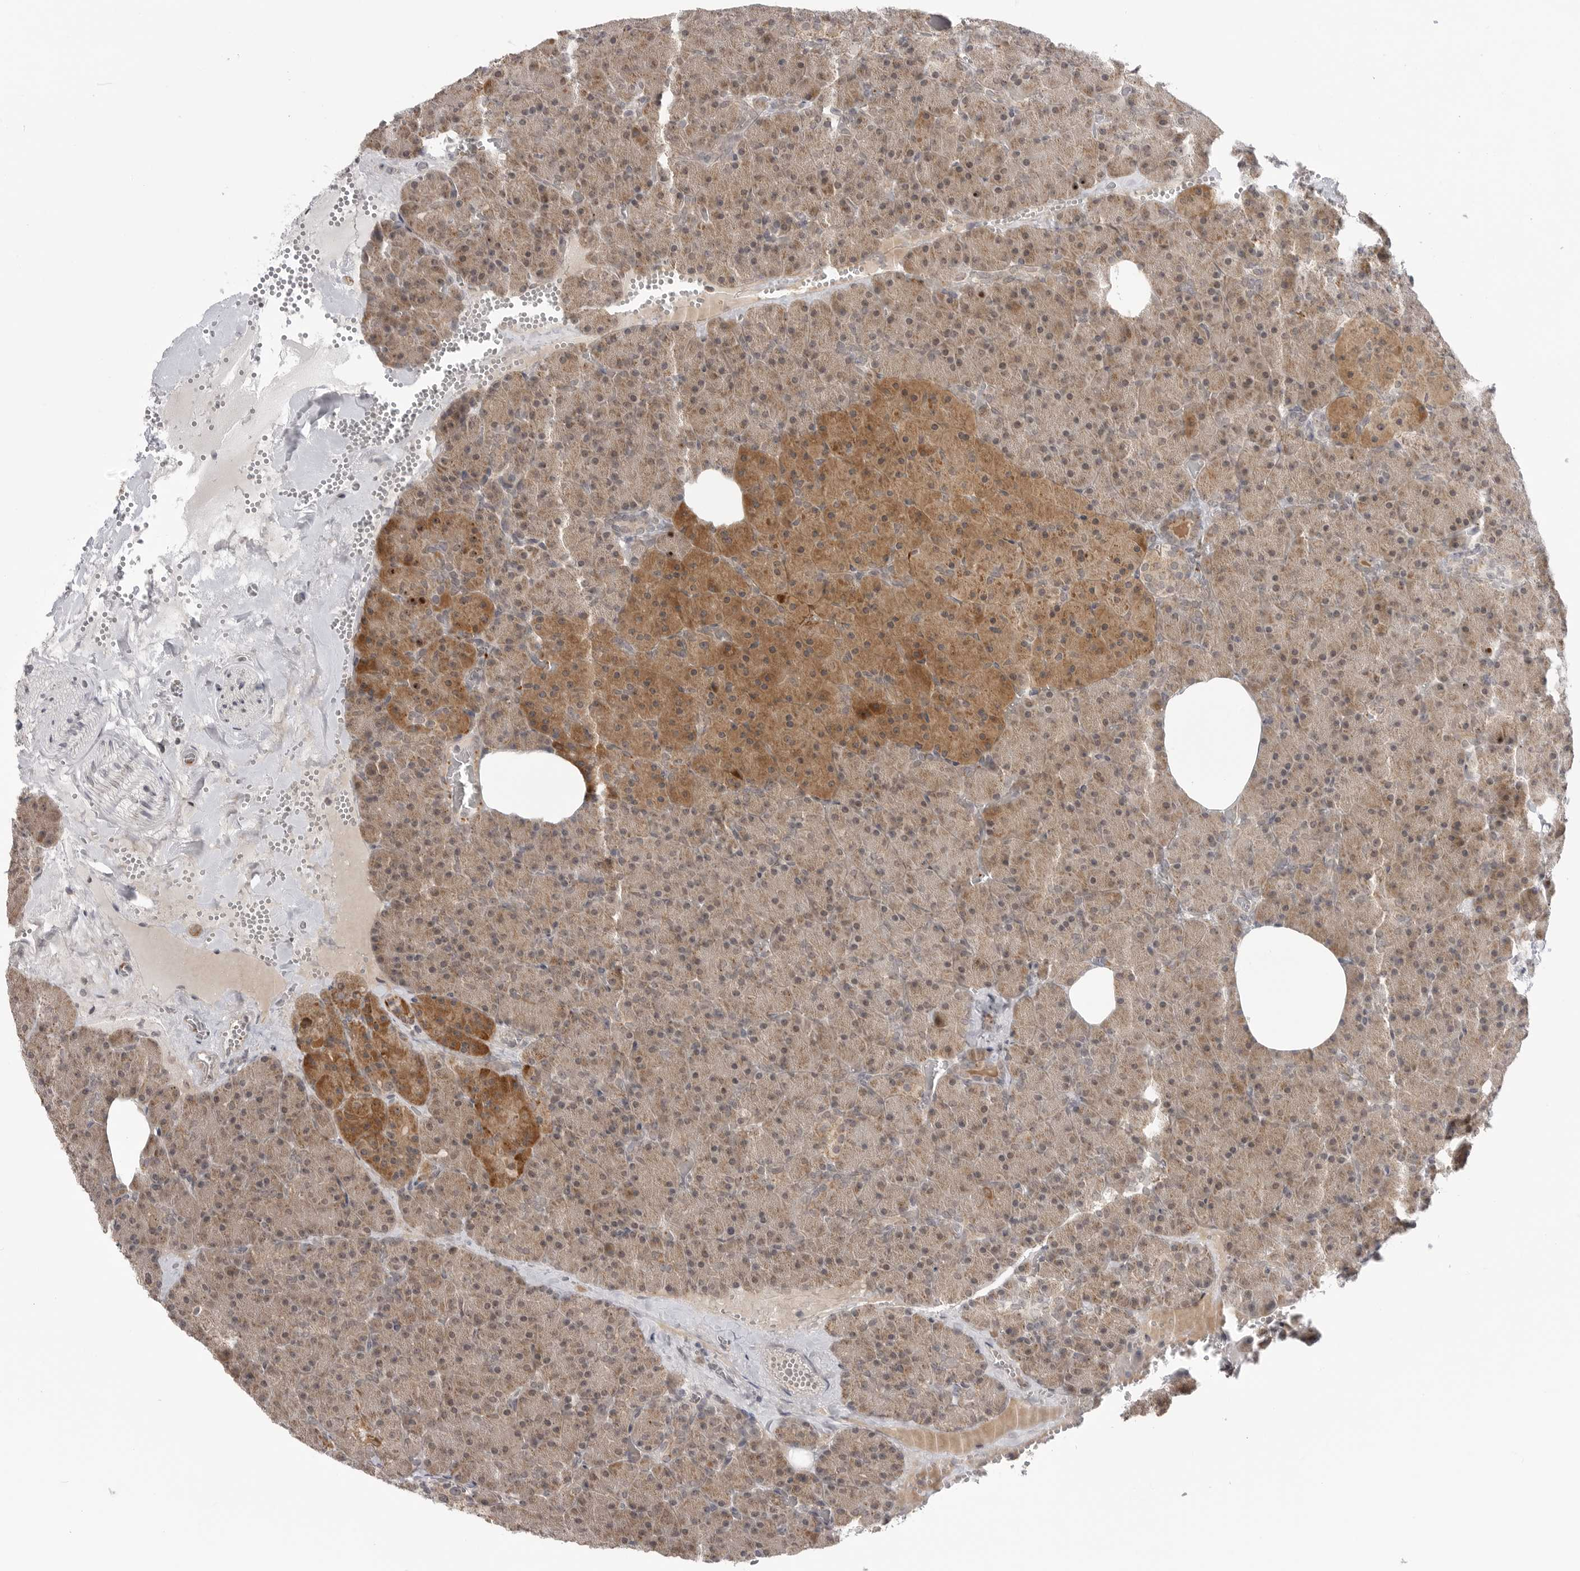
{"staining": {"intensity": "moderate", "quantity": ">75%", "location": "cytoplasmic/membranous"}, "tissue": "pancreas", "cell_type": "Exocrine glandular cells", "image_type": "normal", "snomed": [{"axis": "morphology", "description": "Normal tissue, NOS"}, {"axis": "morphology", "description": "Carcinoid, malignant, NOS"}, {"axis": "topography", "description": "Pancreas"}], "caption": "IHC staining of normal pancreas, which shows medium levels of moderate cytoplasmic/membranous positivity in approximately >75% of exocrine glandular cells indicating moderate cytoplasmic/membranous protein positivity. The staining was performed using DAB (3,3'-diaminobenzidine) (brown) for protein detection and nuclei were counterstained in hematoxylin (blue).", "gene": "KALRN", "patient": {"sex": "female", "age": 35}}